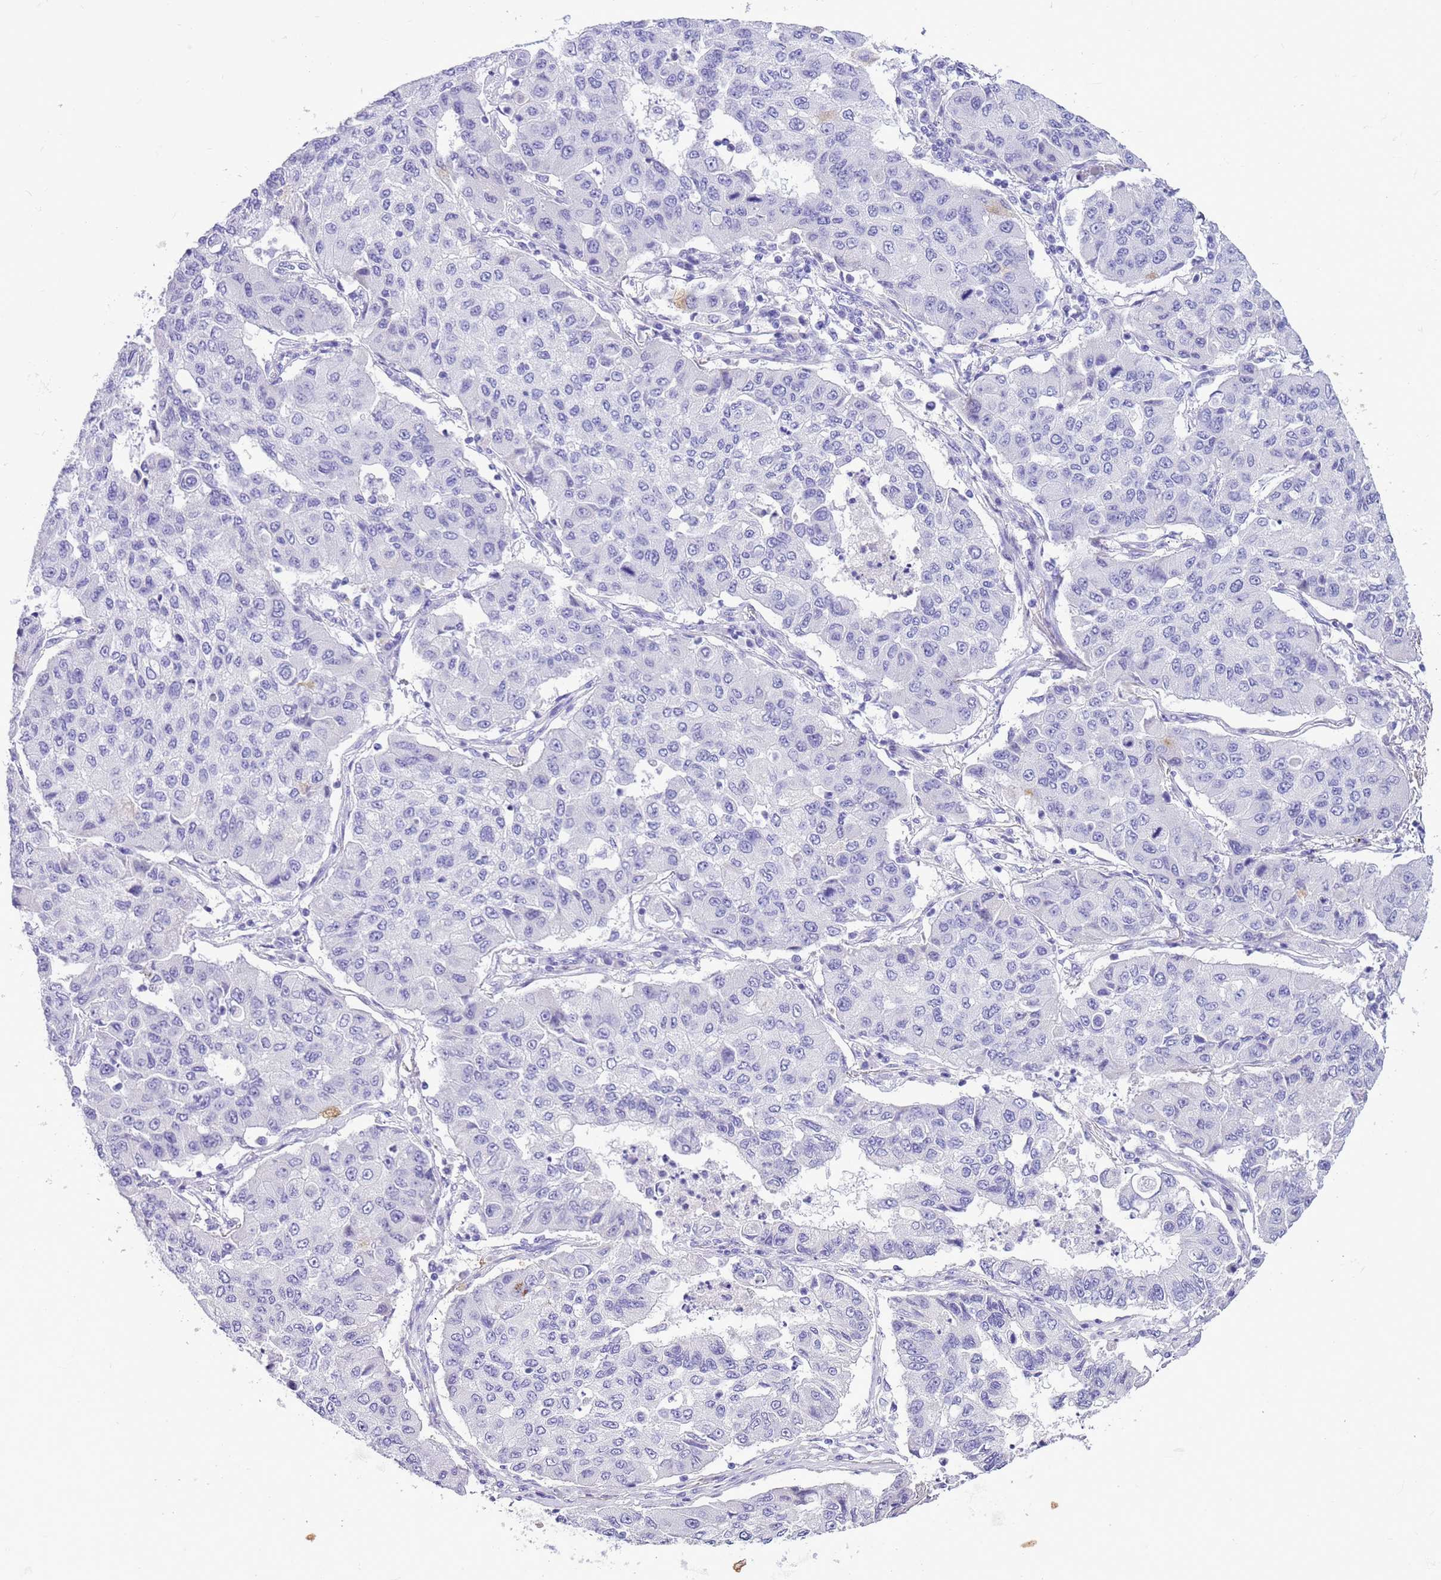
{"staining": {"intensity": "negative", "quantity": "none", "location": "none"}, "tissue": "lung cancer", "cell_type": "Tumor cells", "image_type": "cancer", "snomed": [{"axis": "morphology", "description": "Squamous cell carcinoma, NOS"}, {"axis": "topography", "description": "Lung"}], "caption": "Immunohistochemical staining of squamous cell carcinoma (lung) shows no significant expression in tumor cells. Nuclei are stained in blue.", "gene": "TBC1D10B", "patient": {"sex": "male", "age": 74}}